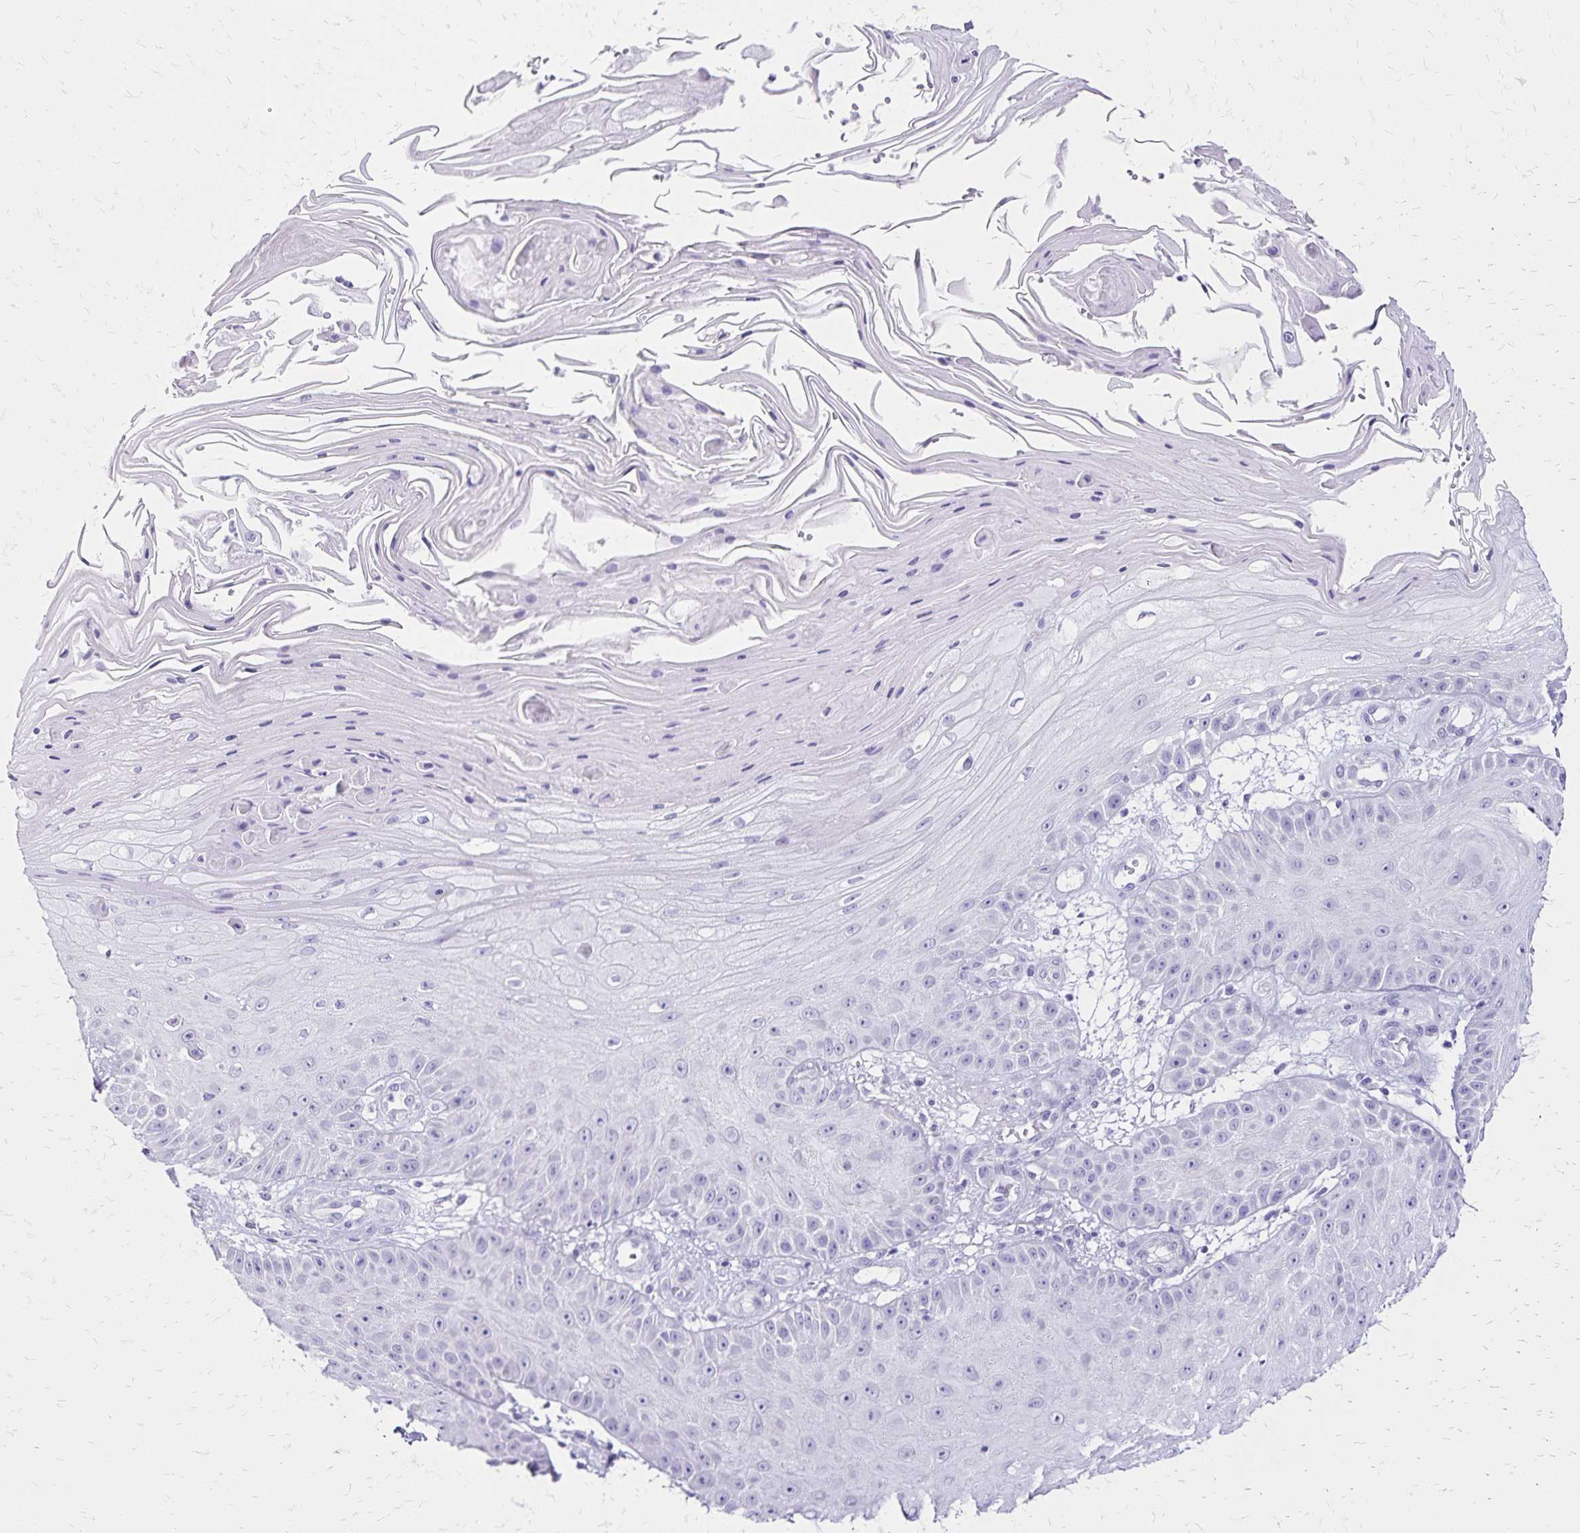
{"staining": {"intensity": "negative", "quantity": "none", "location": "none"}, "tissue": "skin cancer", "cell_type": "Tumor cells", "image_type": "cancer", "snomed": [{"axis": "morphology", "description": "Squamous cell carcinoma, NOS"}, {"axis": "topography", "description": "Skin"}], "caption": "Human skin cancer (squamous cell carcinoma) stained for a protein using immunohistochemistry demonstrates no positivity in tumor cells.", "gene": "LIN28B", "patient": {"sex": "male", "age": 70}}